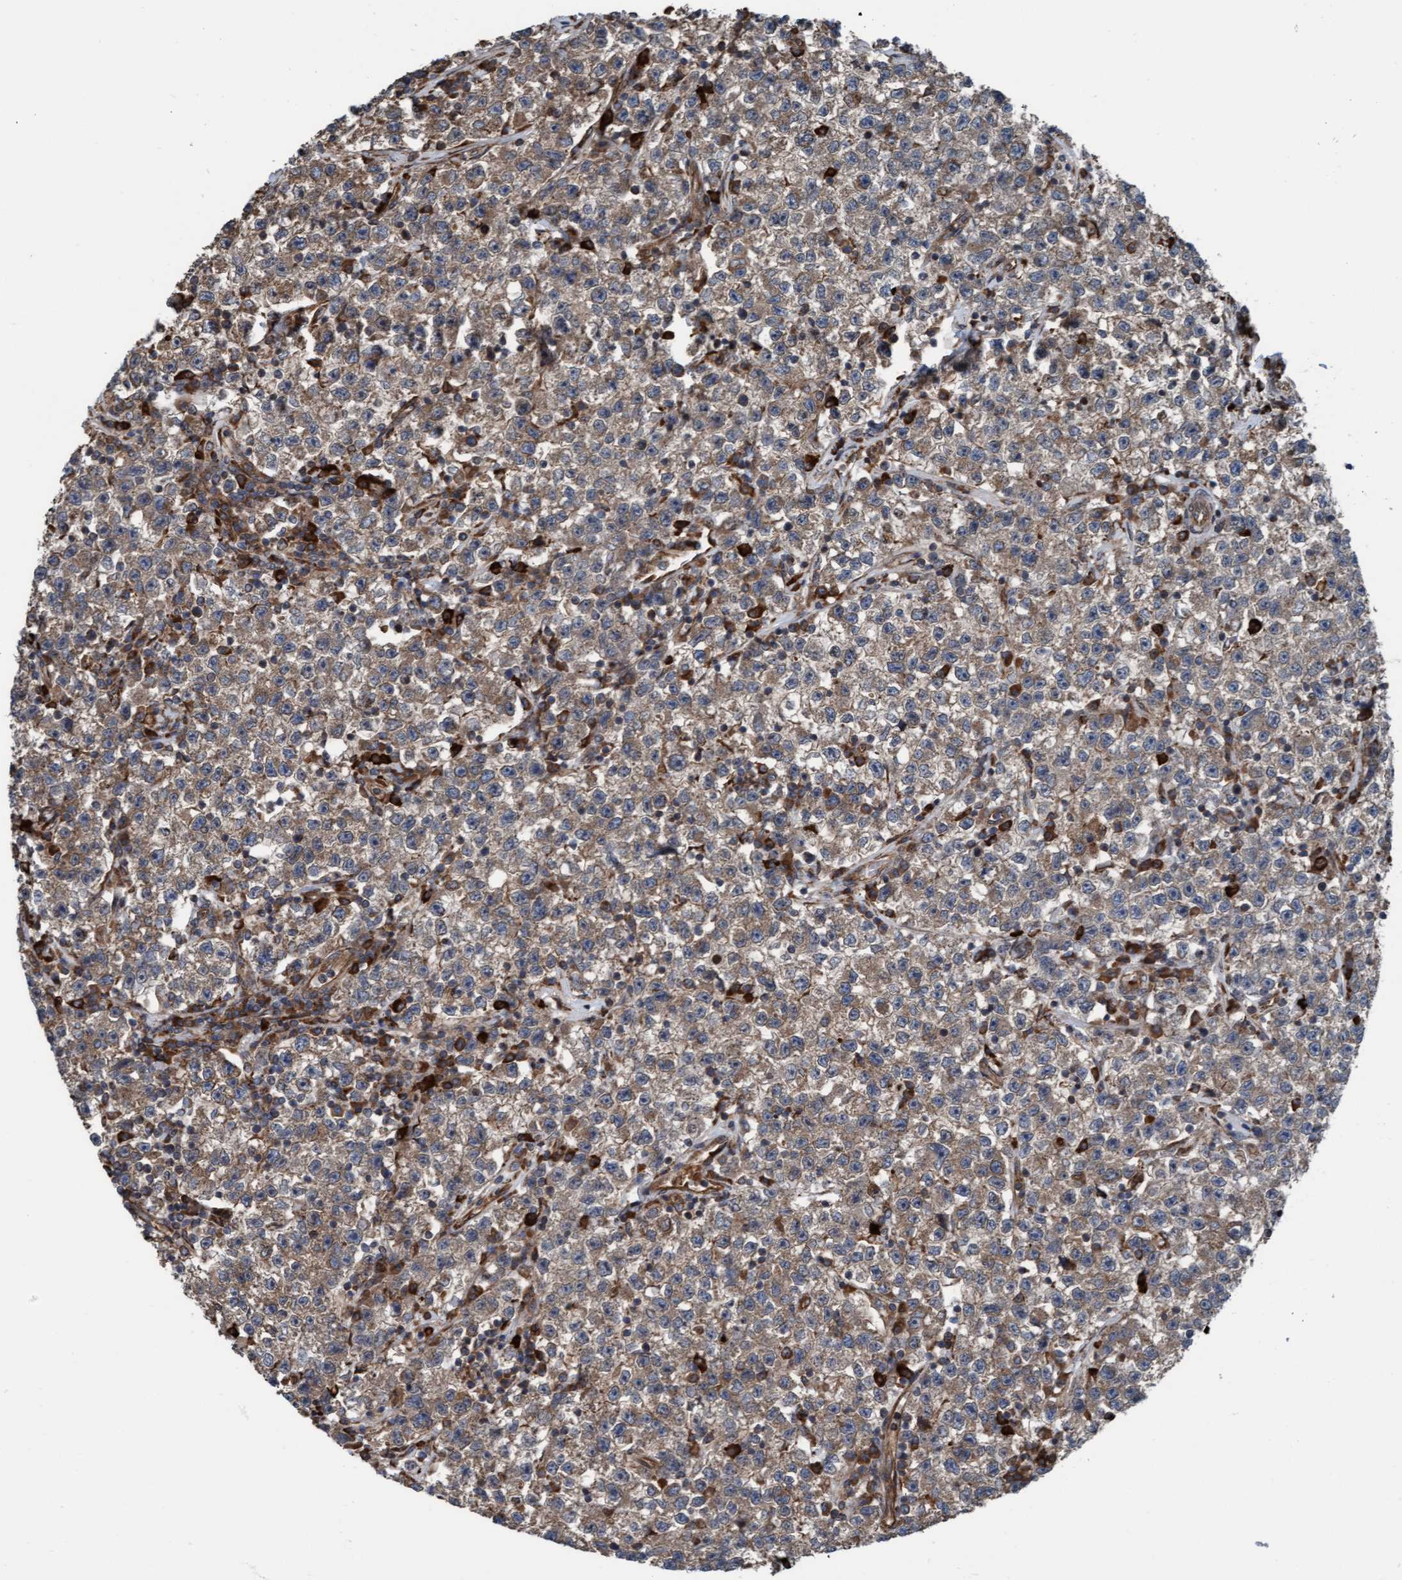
{"staining": {"intensity": "moderate", "quantity": ">75%", "location": "cytoplasmic/membranous"}, "tissue": "testis cancer", "cell_type": "Tumor cells", "image_type": "cancer", "snomed": [{"axis": "morphology", "description": "Seminoma, NOS"}, {"axis": "topography", "description": "Testis"}], "caption": "This is a histology image of immunohistochemistry (IHC) staining of testis seminoma, which shows moderate expression in the cytoplasmic/membranous of tumor cells.", "gene": "RAP1GAP2", "patient": {"sex": "male", "age": 22}}